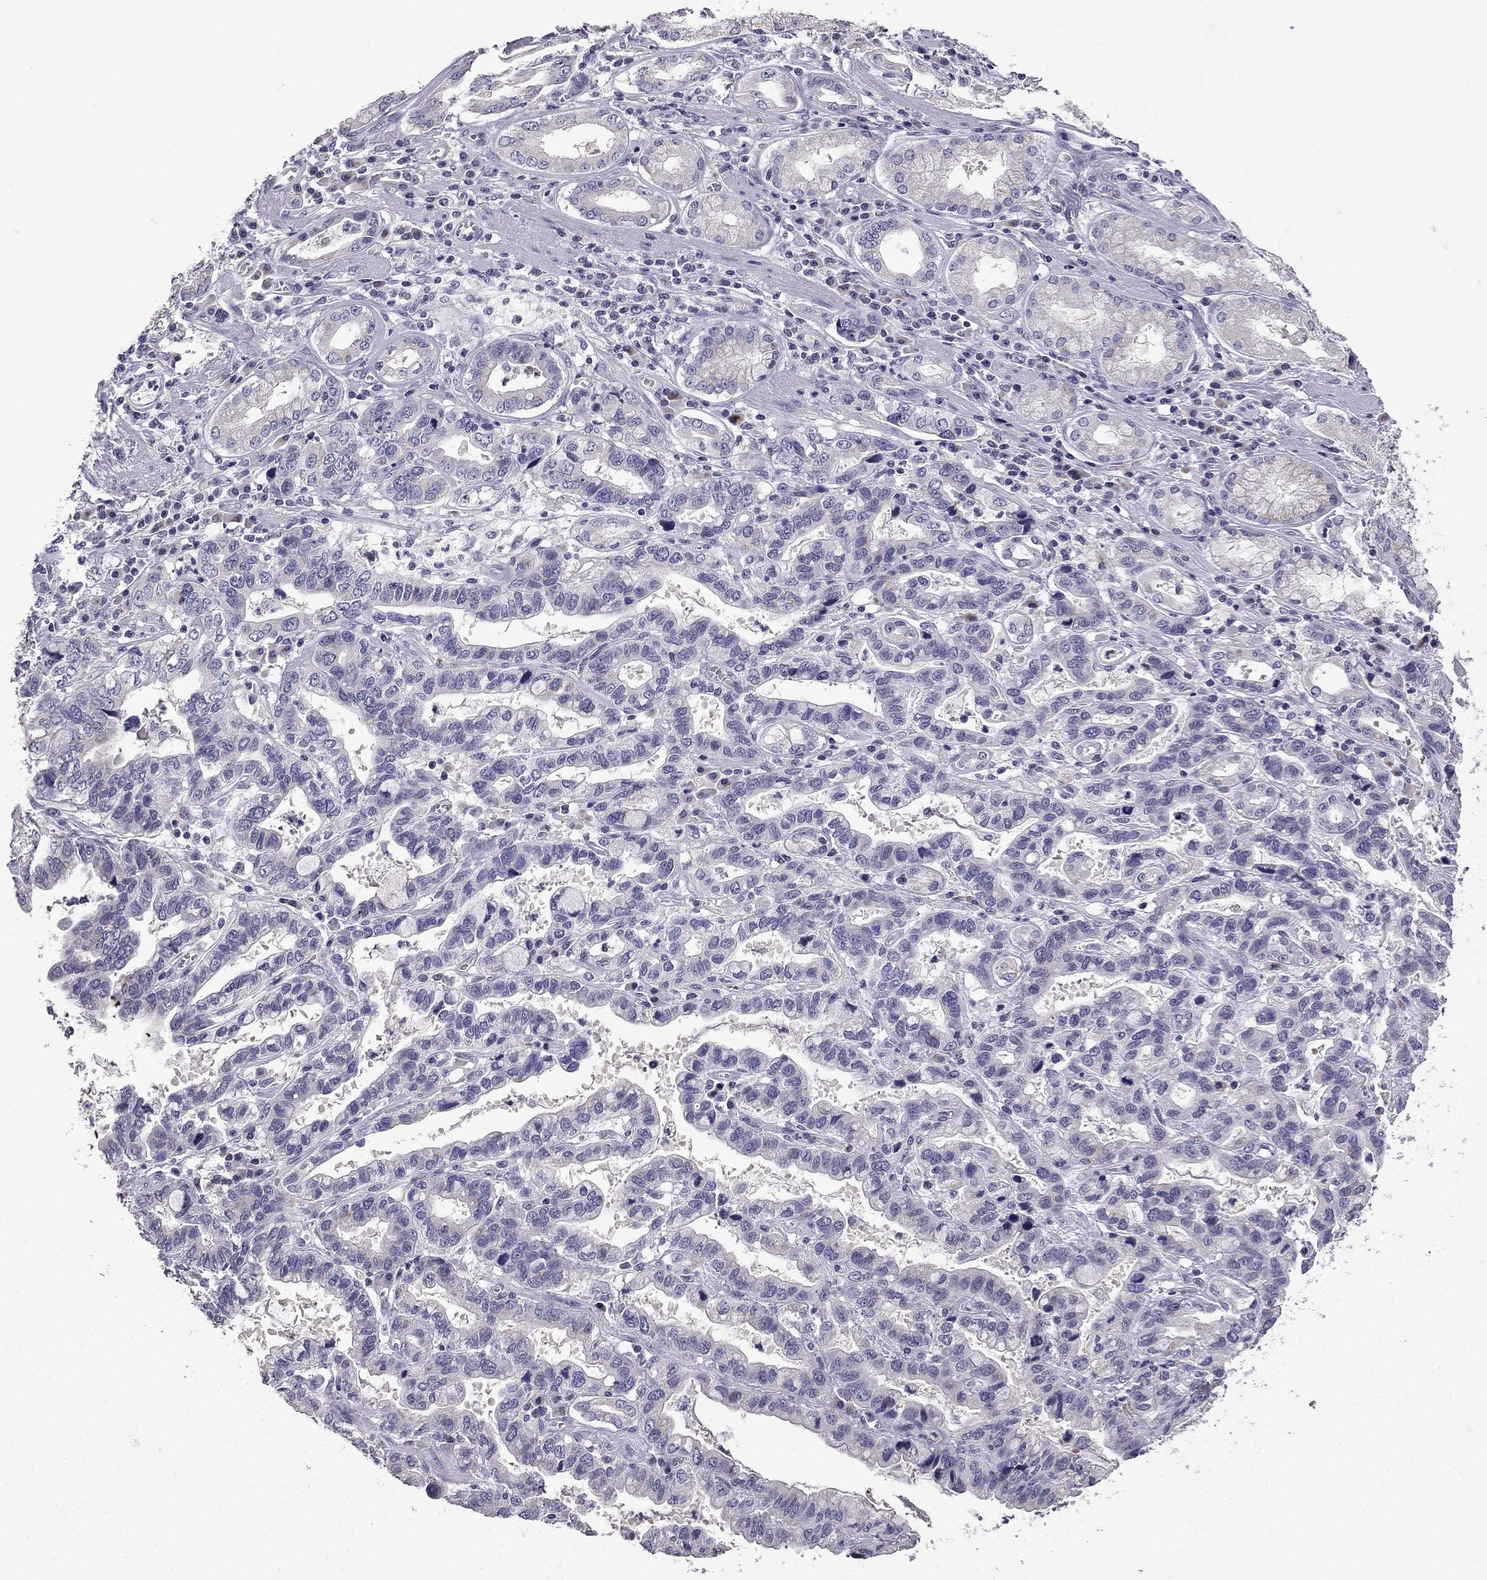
{"staining": {"intensity": "negative", "quantity": "none", "location": "none"}, "tissue": "stomach cancer", "cell_type": "Tumor cells", "image_type": "cancer", "snomed": [{"axis": "morphology", "description": "Adenocarcinoma, NOS"}, {"axis": "topography", "description": "Stomach, lower"}], "caption": "Immunohistochemistry (IHC) micrograph of neoplastic tissue: human stomach cancer (adenocarcinoma) stained with DAB reveals no significant protein staining in tumor cells.", "gene": "TTN", "patient": {"sex": "female", "age": 76}}